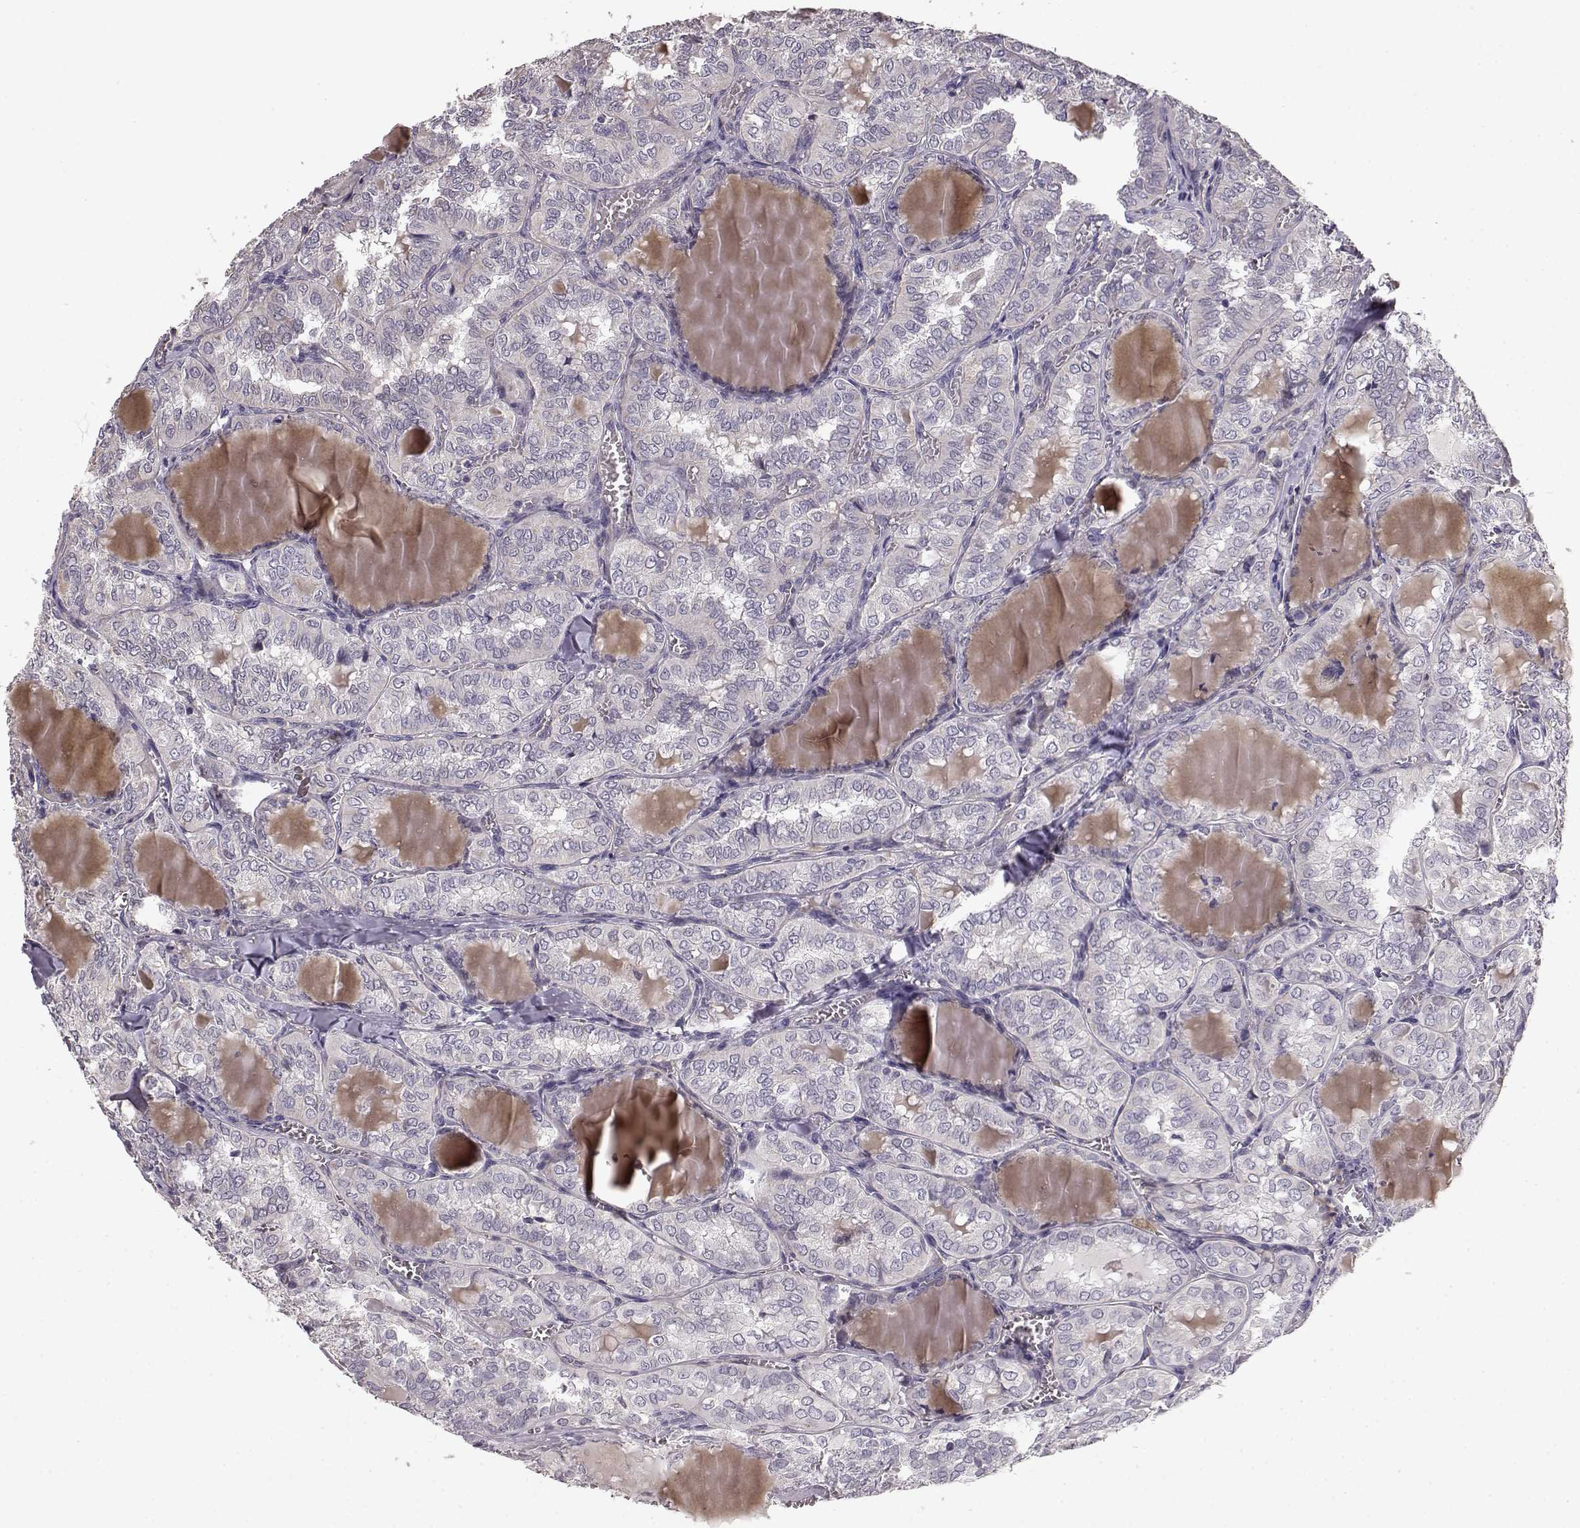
{"staining": {"intensity": "negative", "quantity": "none", "location": "none"}, "tissue": "thyroid cancer", "cell_type": "Tumor cells", "image_type": "cancer", "snomed": [{"axis": "morphology", "description": "Papillary adenocarcinoma, NOS"}, {"axis": "topography", "description": "Thyroid gland"}], "caption": "Immunohistochemical staining of thyroid cancer (papillary adenocarcinoma) displays no significant staining in tumor cells.", "gene": "BACH2", "patient": {"sex": "female", "age": 41}}